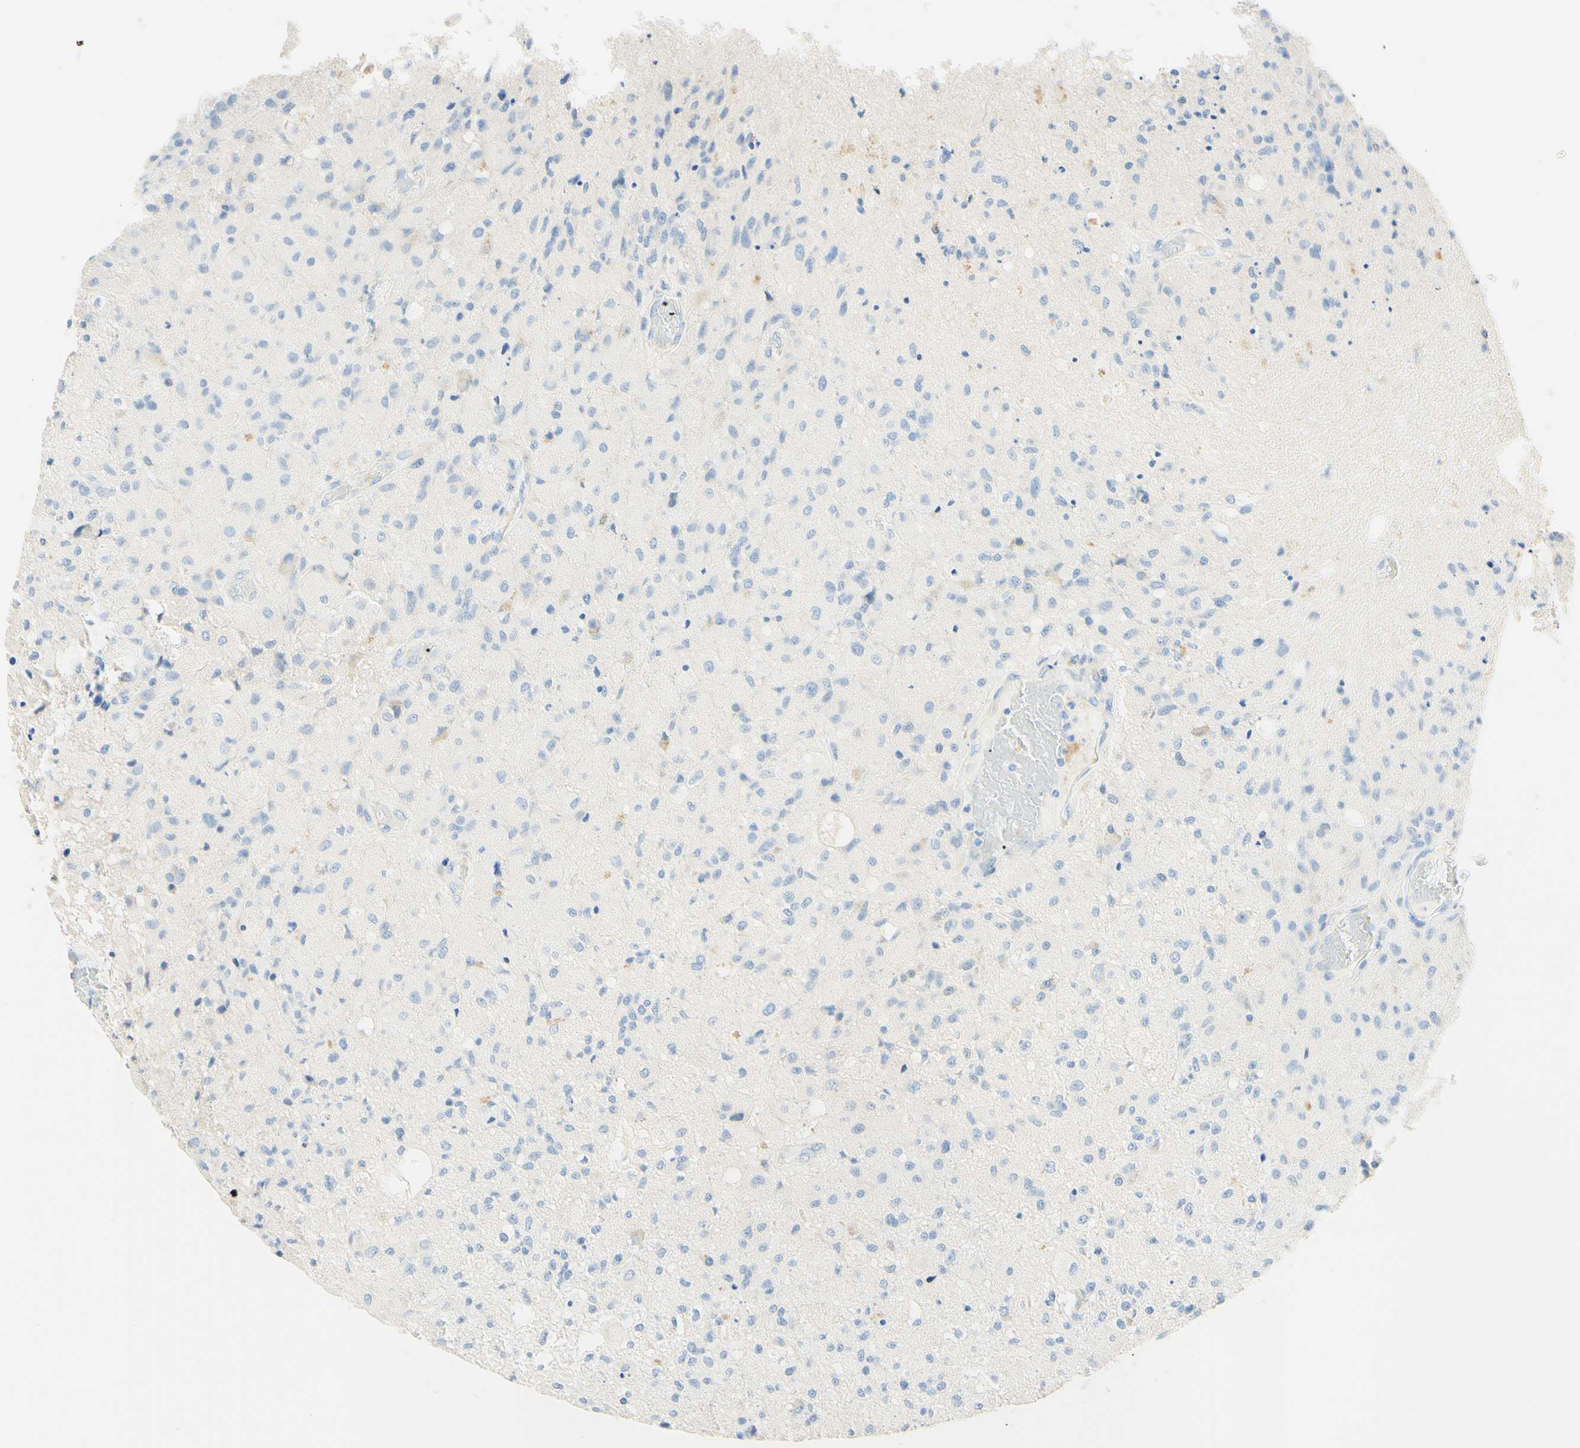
{"staining": {"intensity": "negative", "quantity": "none", "location": "none"}, "tissue": "glioma", "cell_type": "Tumor cells", "image_type": "cancer", "snomed": [{"axis": "morphology", "description": "Normal tissue, NOS"}, {"axis": "morphology", "description": "Glioma, malignant, High grade"}, {"axis": "topography", "description": "Cerebral cortex"}], "caption": "There is no significant expression in tumor cells of glioma. (DAB immunohistochemistry with hematoxylin counter stain).", "gene": "LAT", "patient": {"sex": "male", "age": 77}}